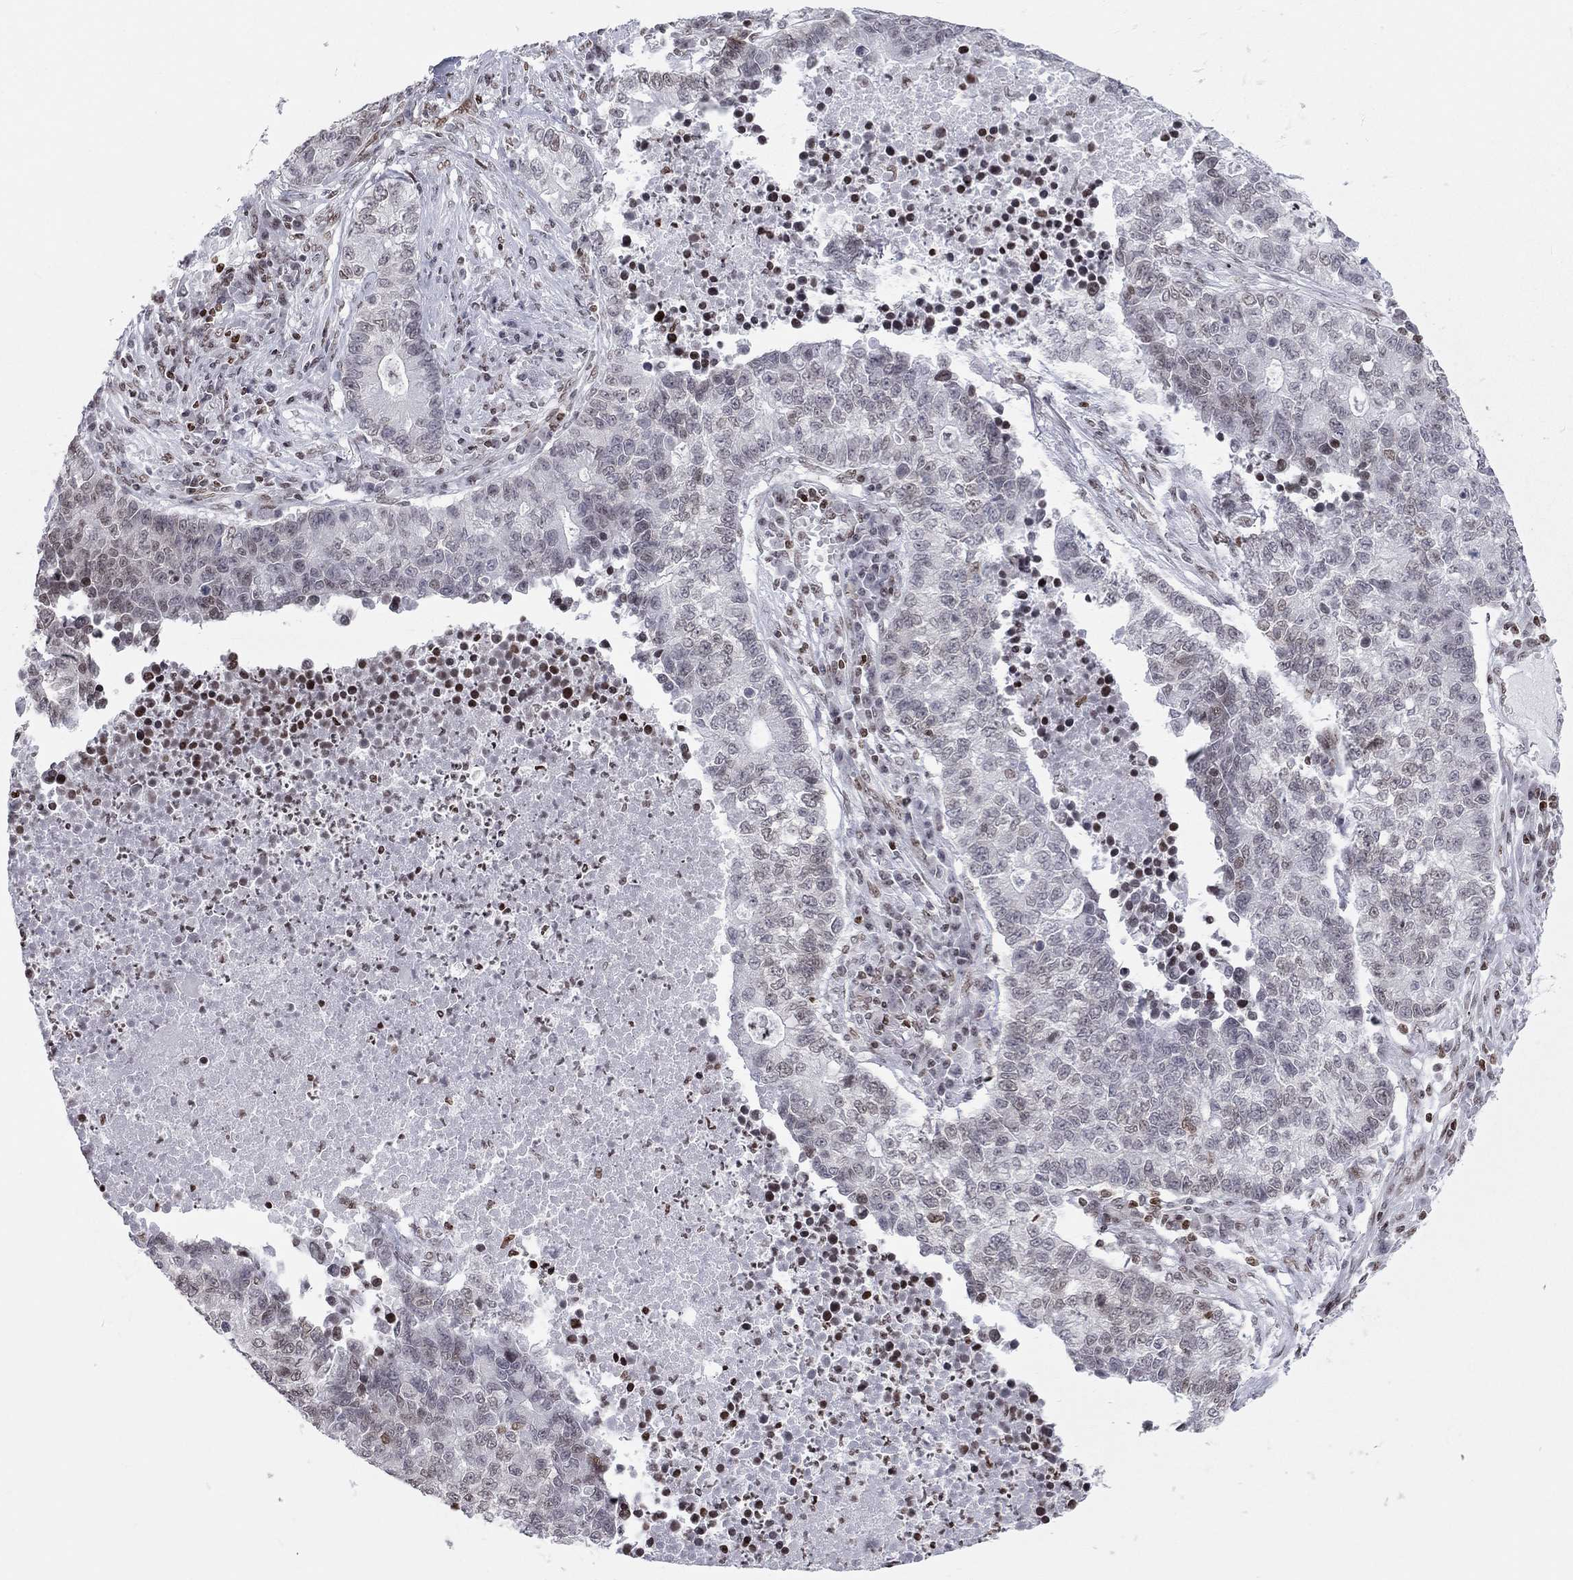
{"staining": {"intensity": "moderate", "quantity": "<25%", "location": "nuclear"}, "tissue": "lung cancer", "cell_type": "Tumor cells", "image_type": "cancer", "snomed": [{"axis": "morphology", "description": "Adenocarcinoma, NOS"}, {"axis": "topography", "description": "Lung"}], "caption": "A low amount of moderate nuclear expression is present in about <25% of tumor cells in adenocarcinoma (lung) tissue. The staining was performed using DAB to visualize the protein expression in brown, while the nuclei were stained in blue with hematoxylin (Magnification: 20x).", "gene": "H2AX", "patient": {"sex": "male", "age": 57}}